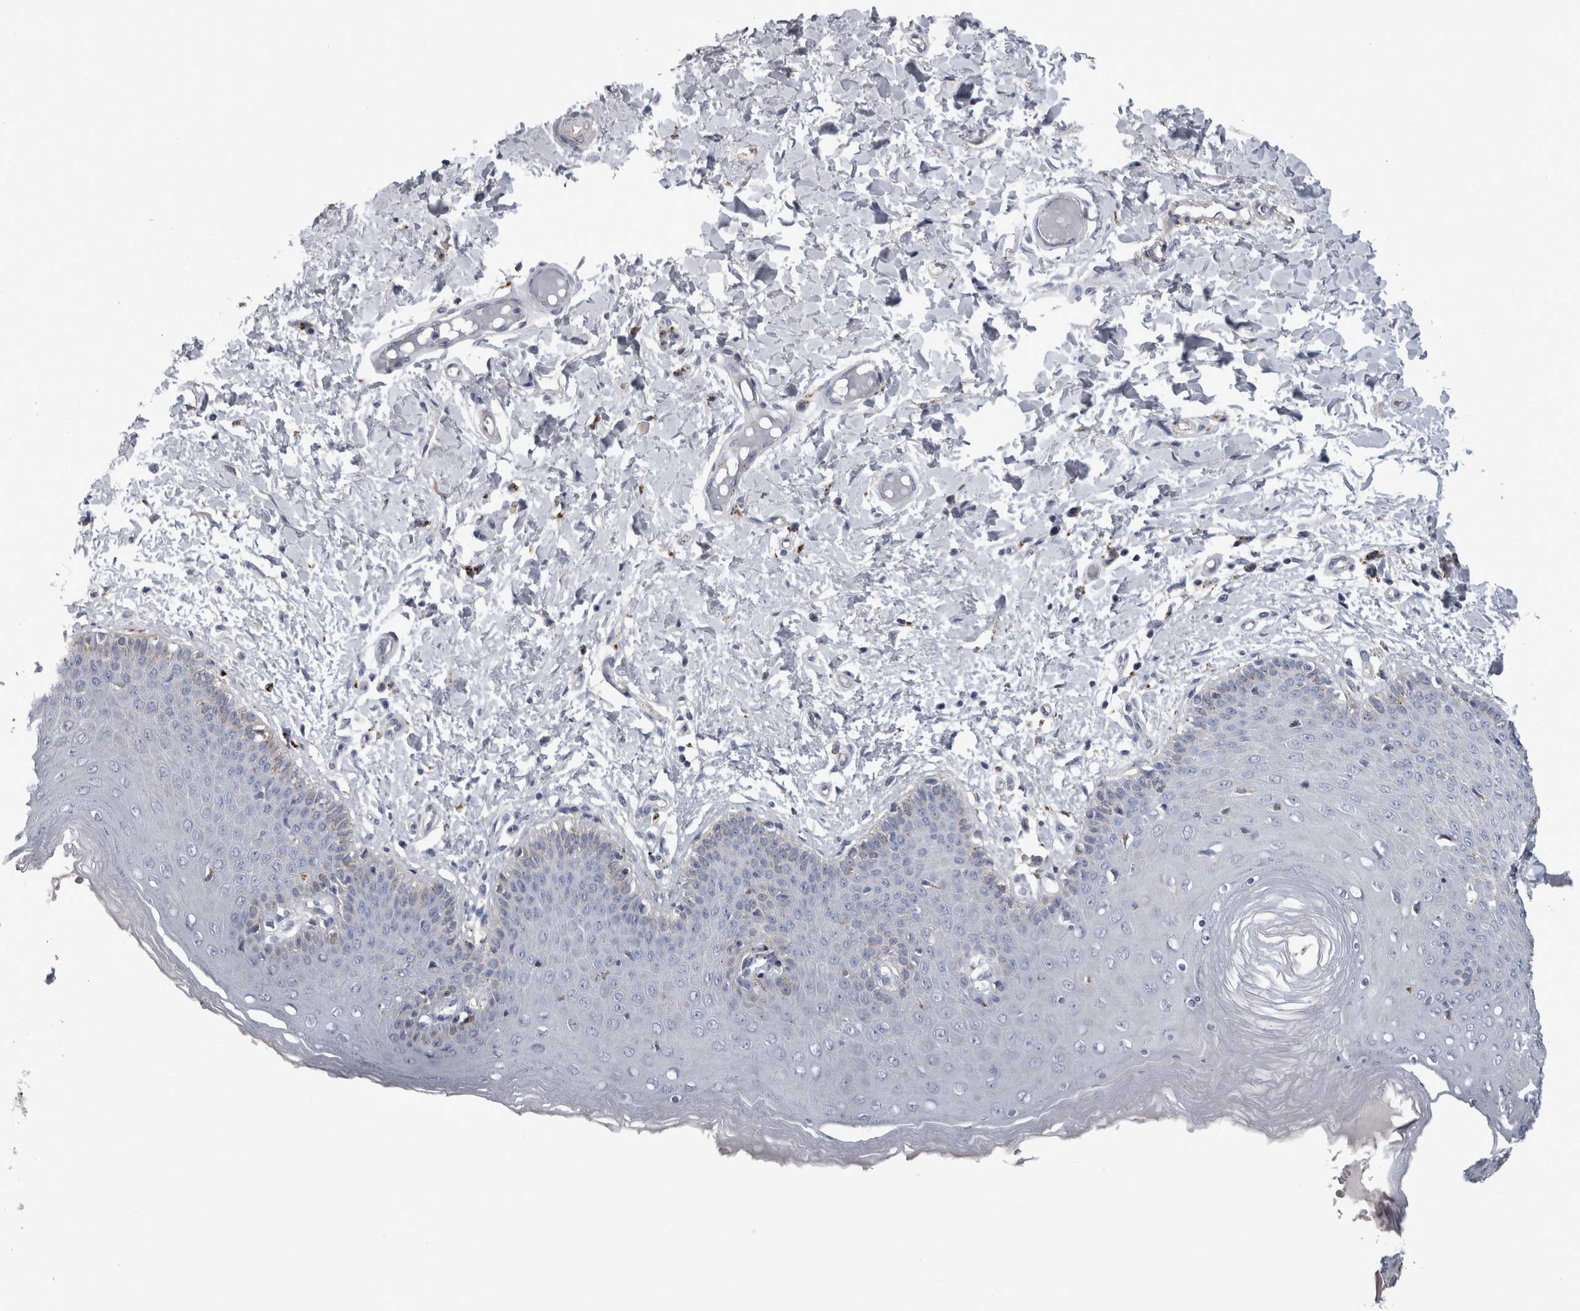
{"staining": {"intensity": "moderate", "quantity": "<25%", "location": "cytoplasmic/membranous"}, "tissue": "skin", "cell_type": "Epidermal cells", "image_type": "normal", "snomed": [{"axis": "morphology", "description": "Normal tissue, NOS"}, {"axis": "topography", "description": "Vulva"}], "caption": "Immunohistochemical staining of normal skin demonstrates low levels of moderate cytoplasmic/membranous positivity in approximately <25% of epidermal cells.", "gene": "DPP7", "patient": {"sex": "female", "age": 66}}